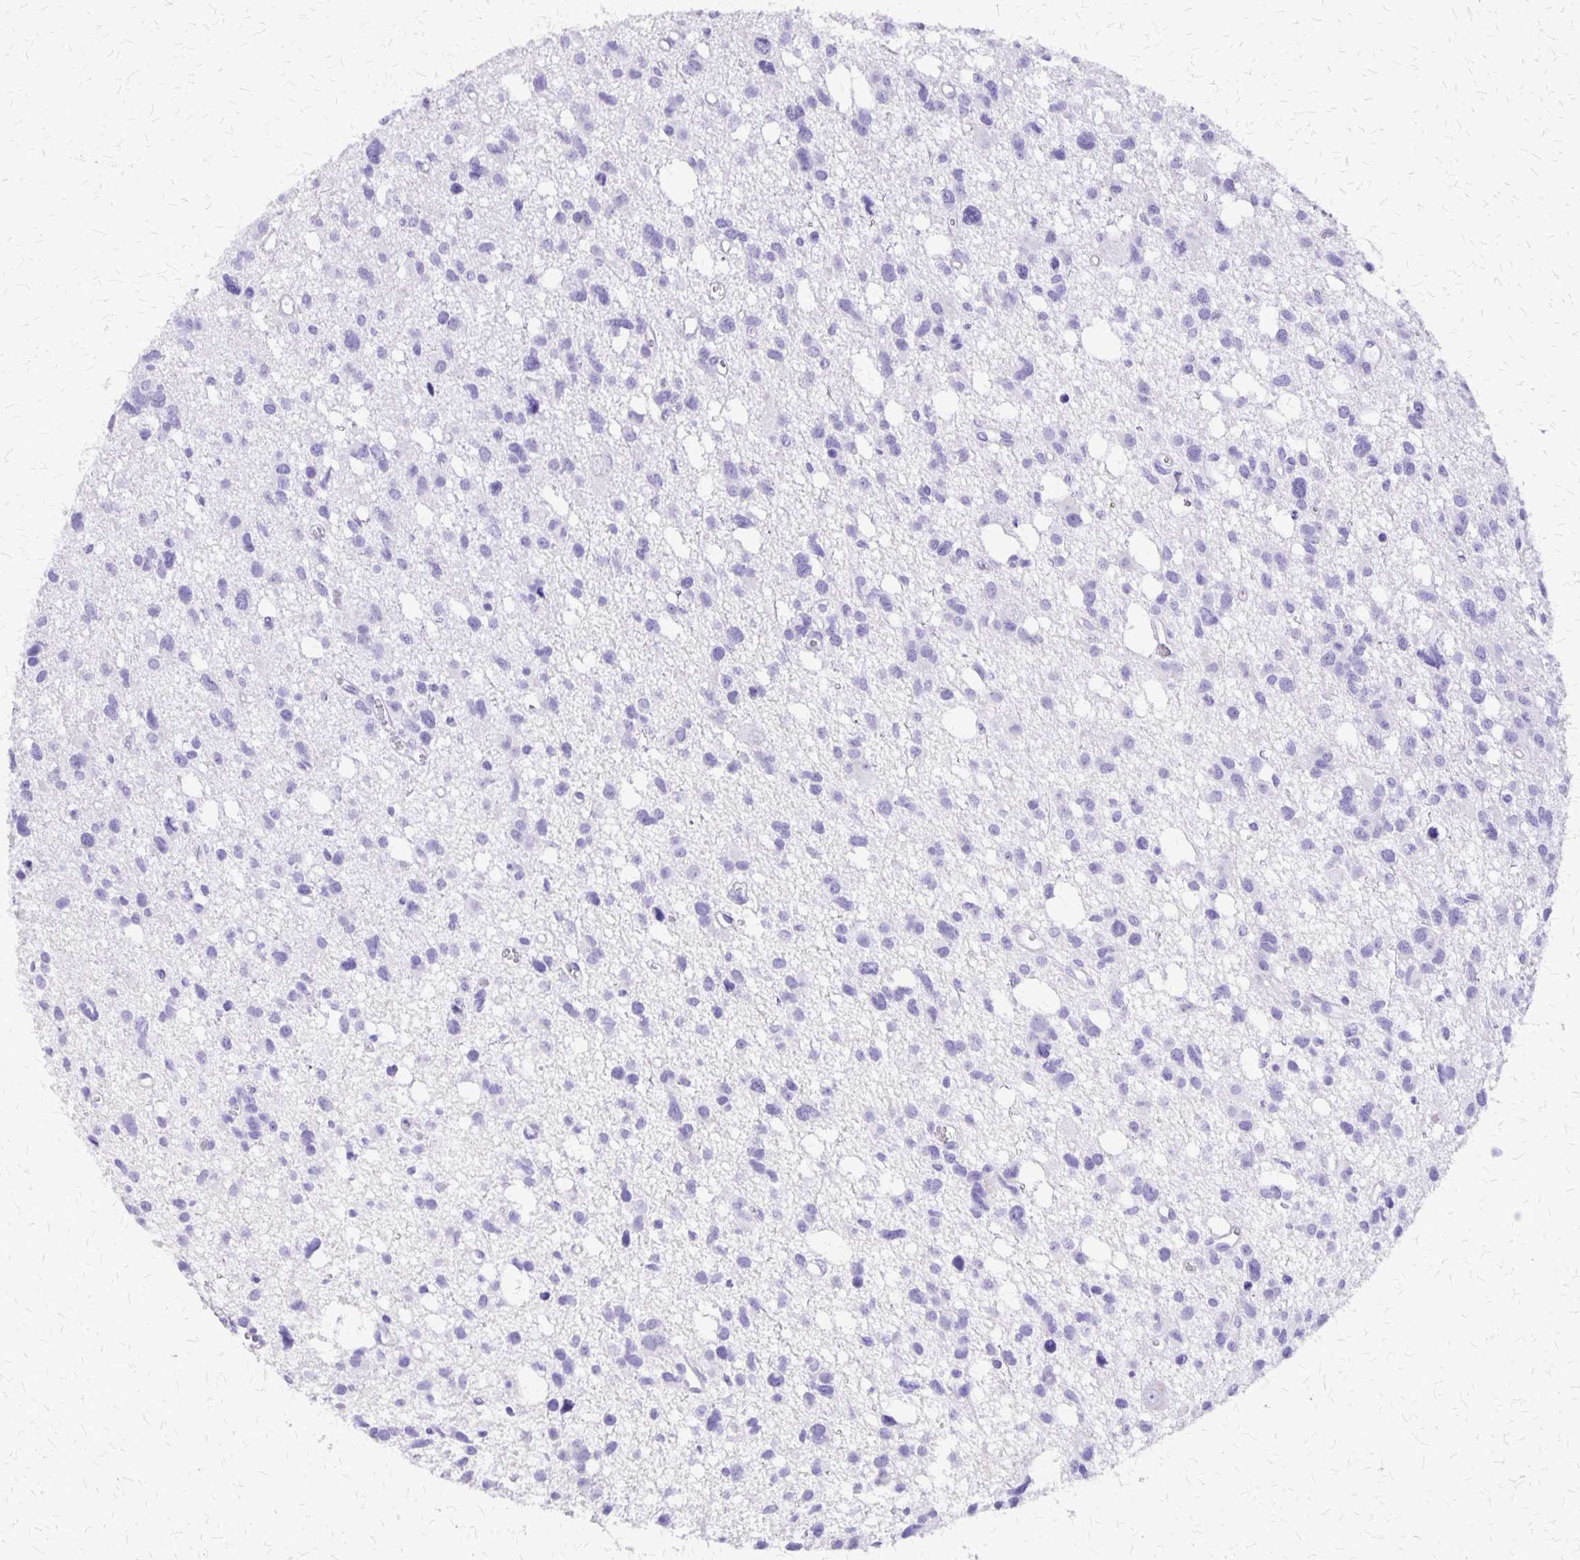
{"staining": {"intensity": "negative", "quantity": "none", "location": "none"}, "tissue": "glioma", "cell_type": "Tumor cells", "image_type": "cancer", "snomed": [{"axis": "morphology", "description": "Glioma, malignant, High grade"}, {"axis": "topography", "description": "Brain"}], "caption": "This is an immunohistochemistry image of human glioma. There is no expression in tumor cells.", "gene": "SLC13A2", "patient": {"sex": "male", "age": 23}}